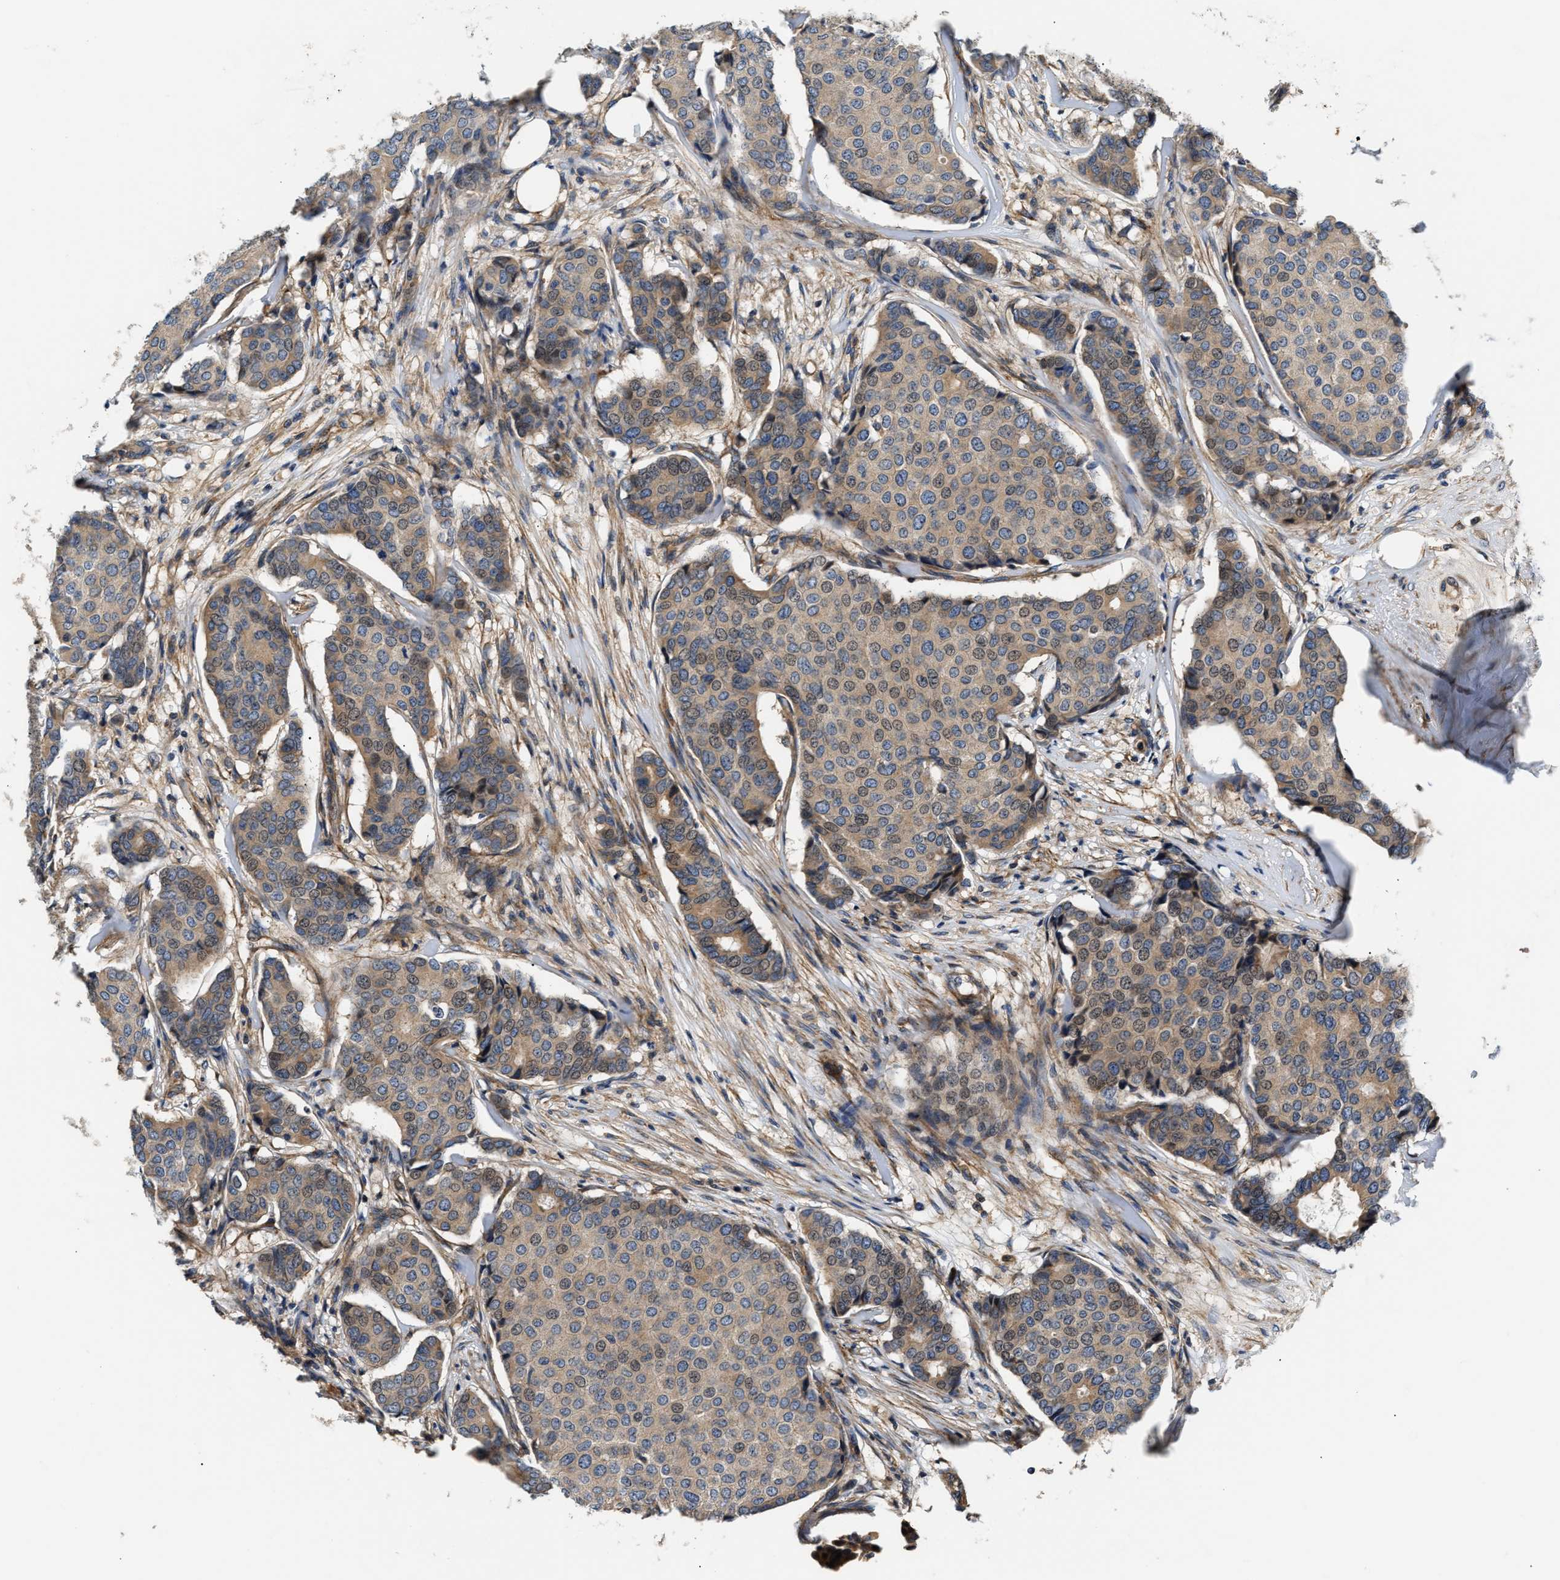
{"staining": {"intensity": "weak", "quantity": ">75%", "location": "cytoplasmic/membranous,nuclear"}, "tissue": "breast cancer", "cell_type": "Tumor cells", "image_type": "cancer", "snomed": [{"axis": "morphology", "description": "Duct carcinoma"}, {"axis": "topography", "description": "Breast"}], "caption": "Protein analysis of invasive ductal carcinoma (breast) tissue shows weak cytoplasmic/membranous and nuclear staining in about >75% of tumor cells. (DAB IHC with brightfield microscopy, high magnification).", "gene": "TEX2", "patient": {"sex": "female", "age": 75}}